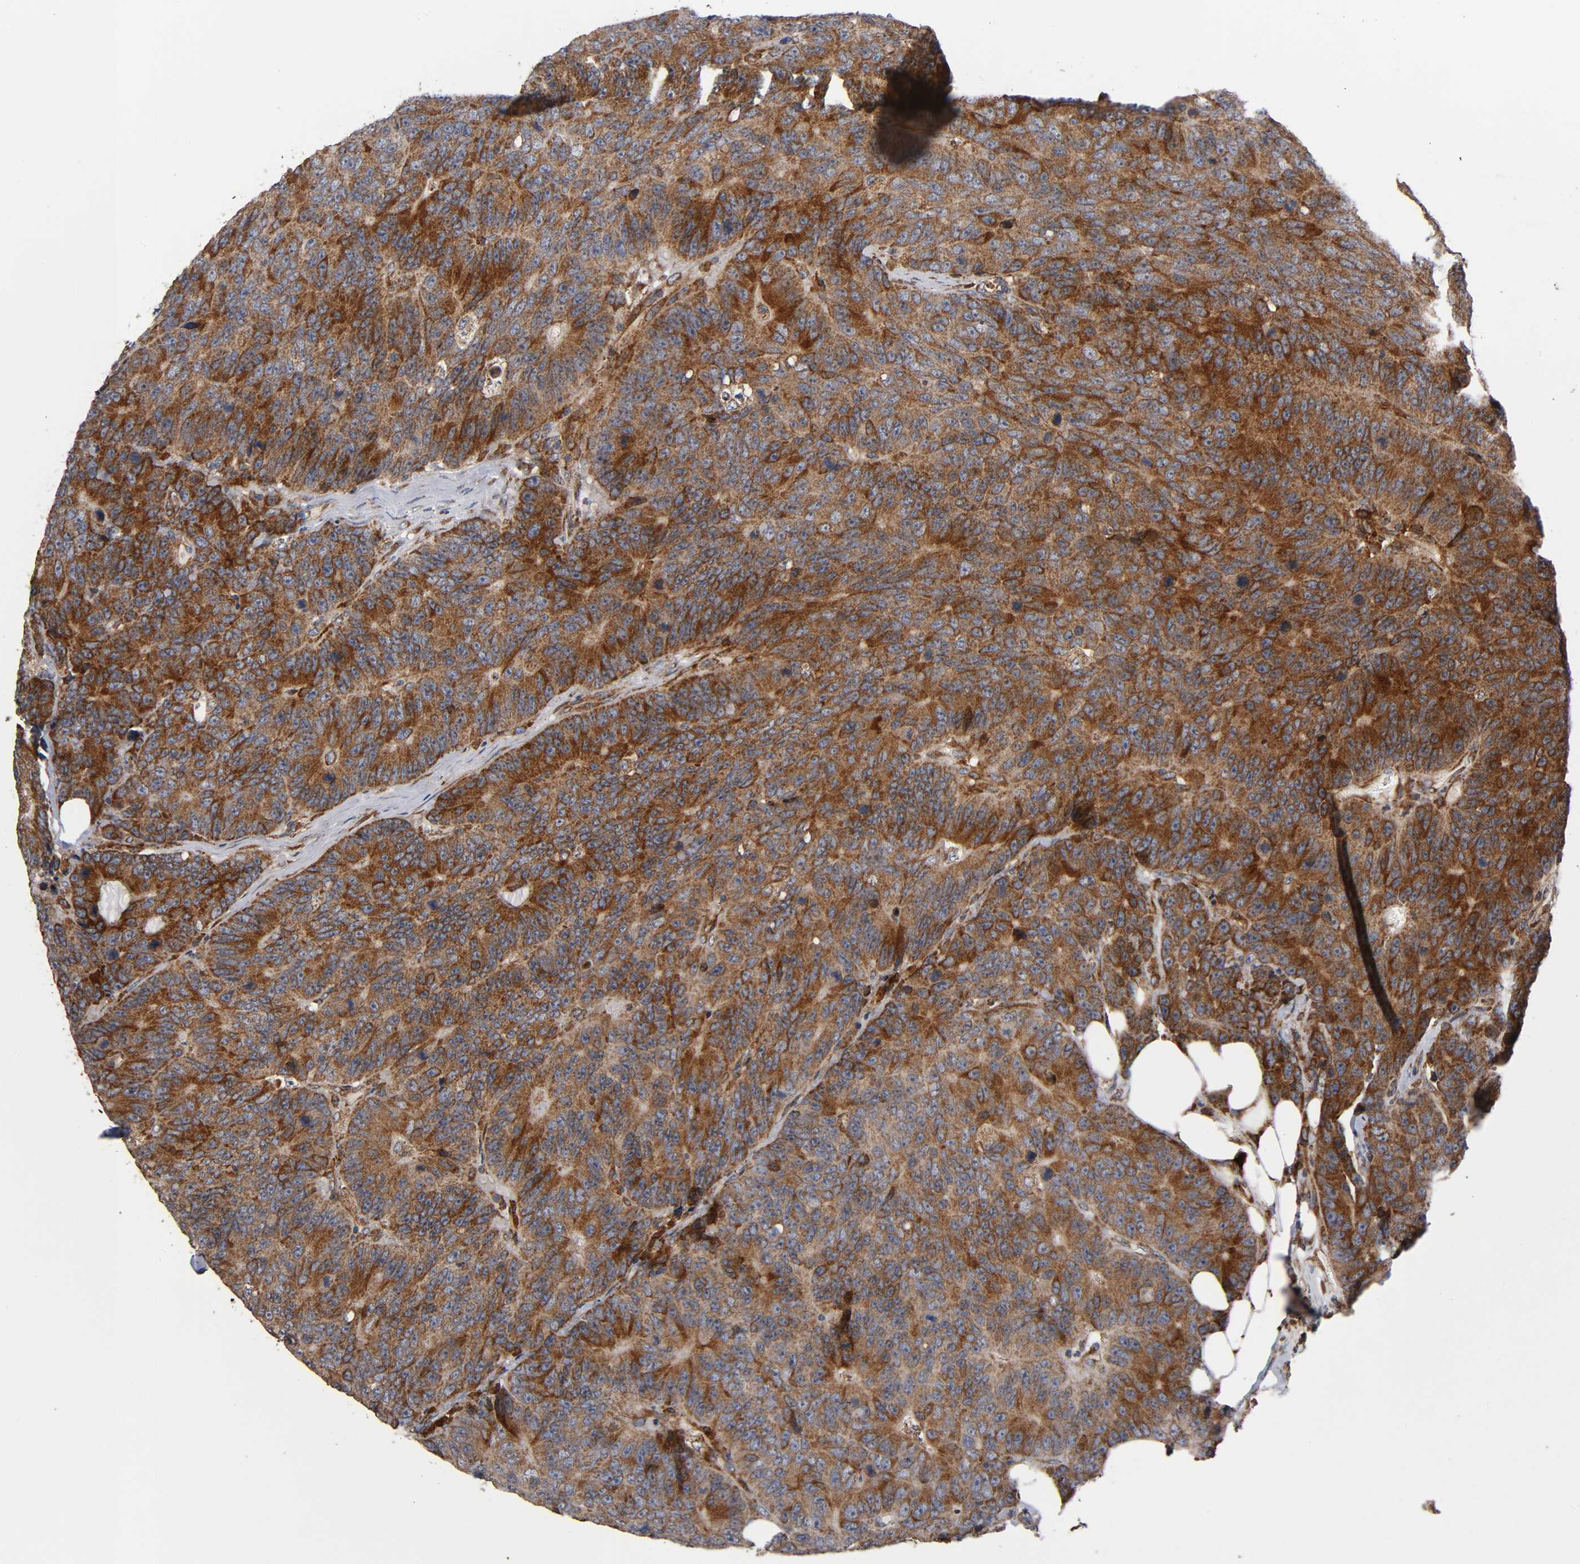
{"staining": {"intensity": "strong", "quantity": "25%-75%", "location": "cytoplasmic/membranous"}, "tissue": "colorectal cancer", "cell_type": "Tumor cells", "image_type": "cancer", "snomed": [{"axis": "morphology", "description": "Adenocarcinoma, NOS"}, {"axis": "topography", "description": "Colon"}], "caption": "This photomicrograph reveals colorectal cancer stained with immunohistochemistry to label a protein in brown. The cytoplasmic/membranous of tumor cells show strong positivity for the protein. Nuclei are counter-stained blue.", "gene": "MAP3K1", "patient": {"sex": "female", "age": 86}}